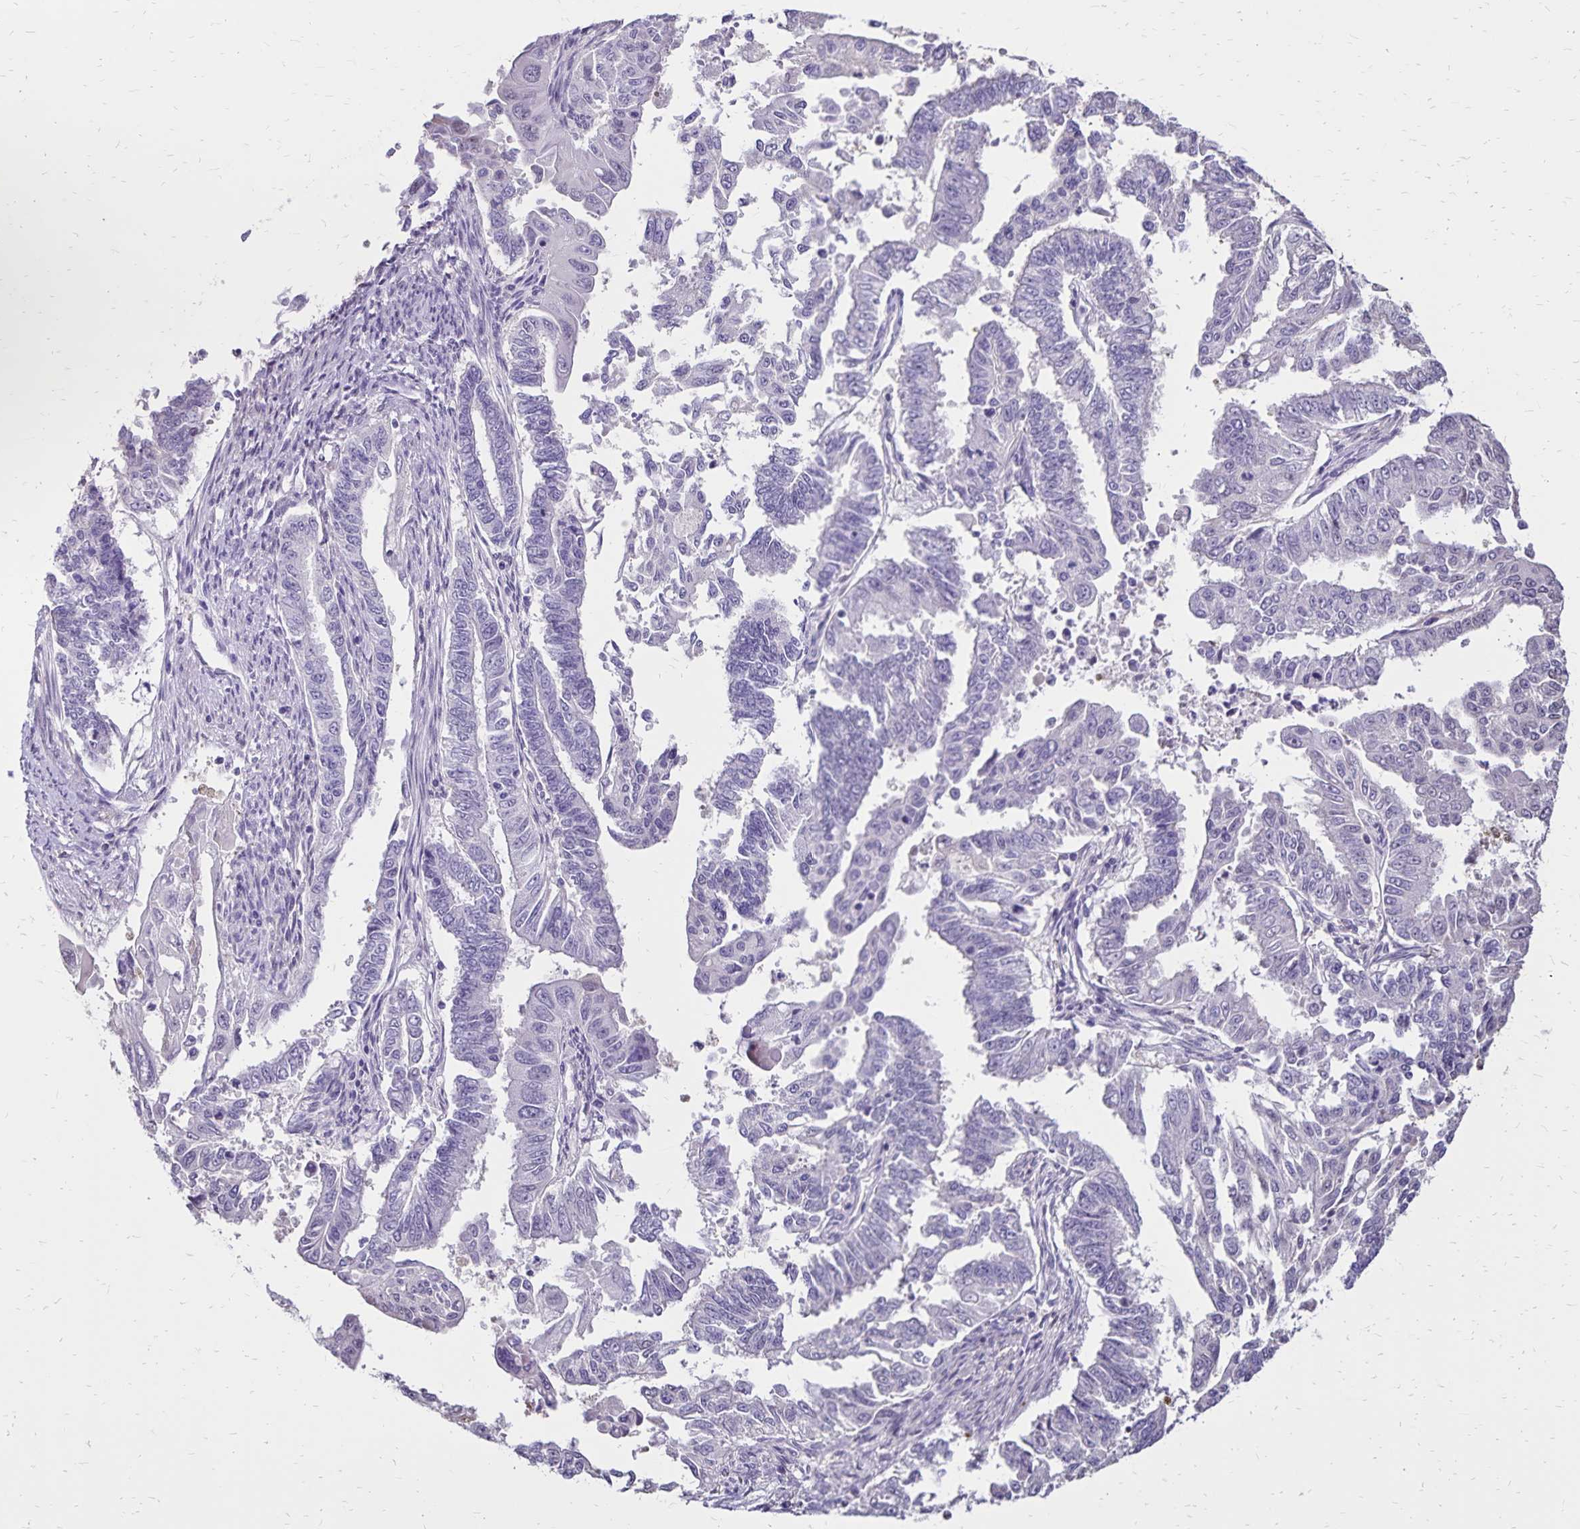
{"staining": {"intensity": "negative", "quantity": "none", "location": "none"}, "tissue": "endometrial cancer", "cell_type": "Tumor cells", "image_type": "cancer", "snomed": [{"axis": "morphology", "description": "Adenocarcinoma, NOS"}, {"axis": "topography", "description": "Uterus"}], "caption": "A high-resolution micrograph shows IHC staining of adenocarcinoma (endometrial), which shows no significant positivity in tumor cells. (Brightfield microscopy of DAB (3,3'-diaminobenzidine) immunohistochemistry at high magnification).", "gene": "SH3GL3", "patient": {"sex": "female", "age": 59}}